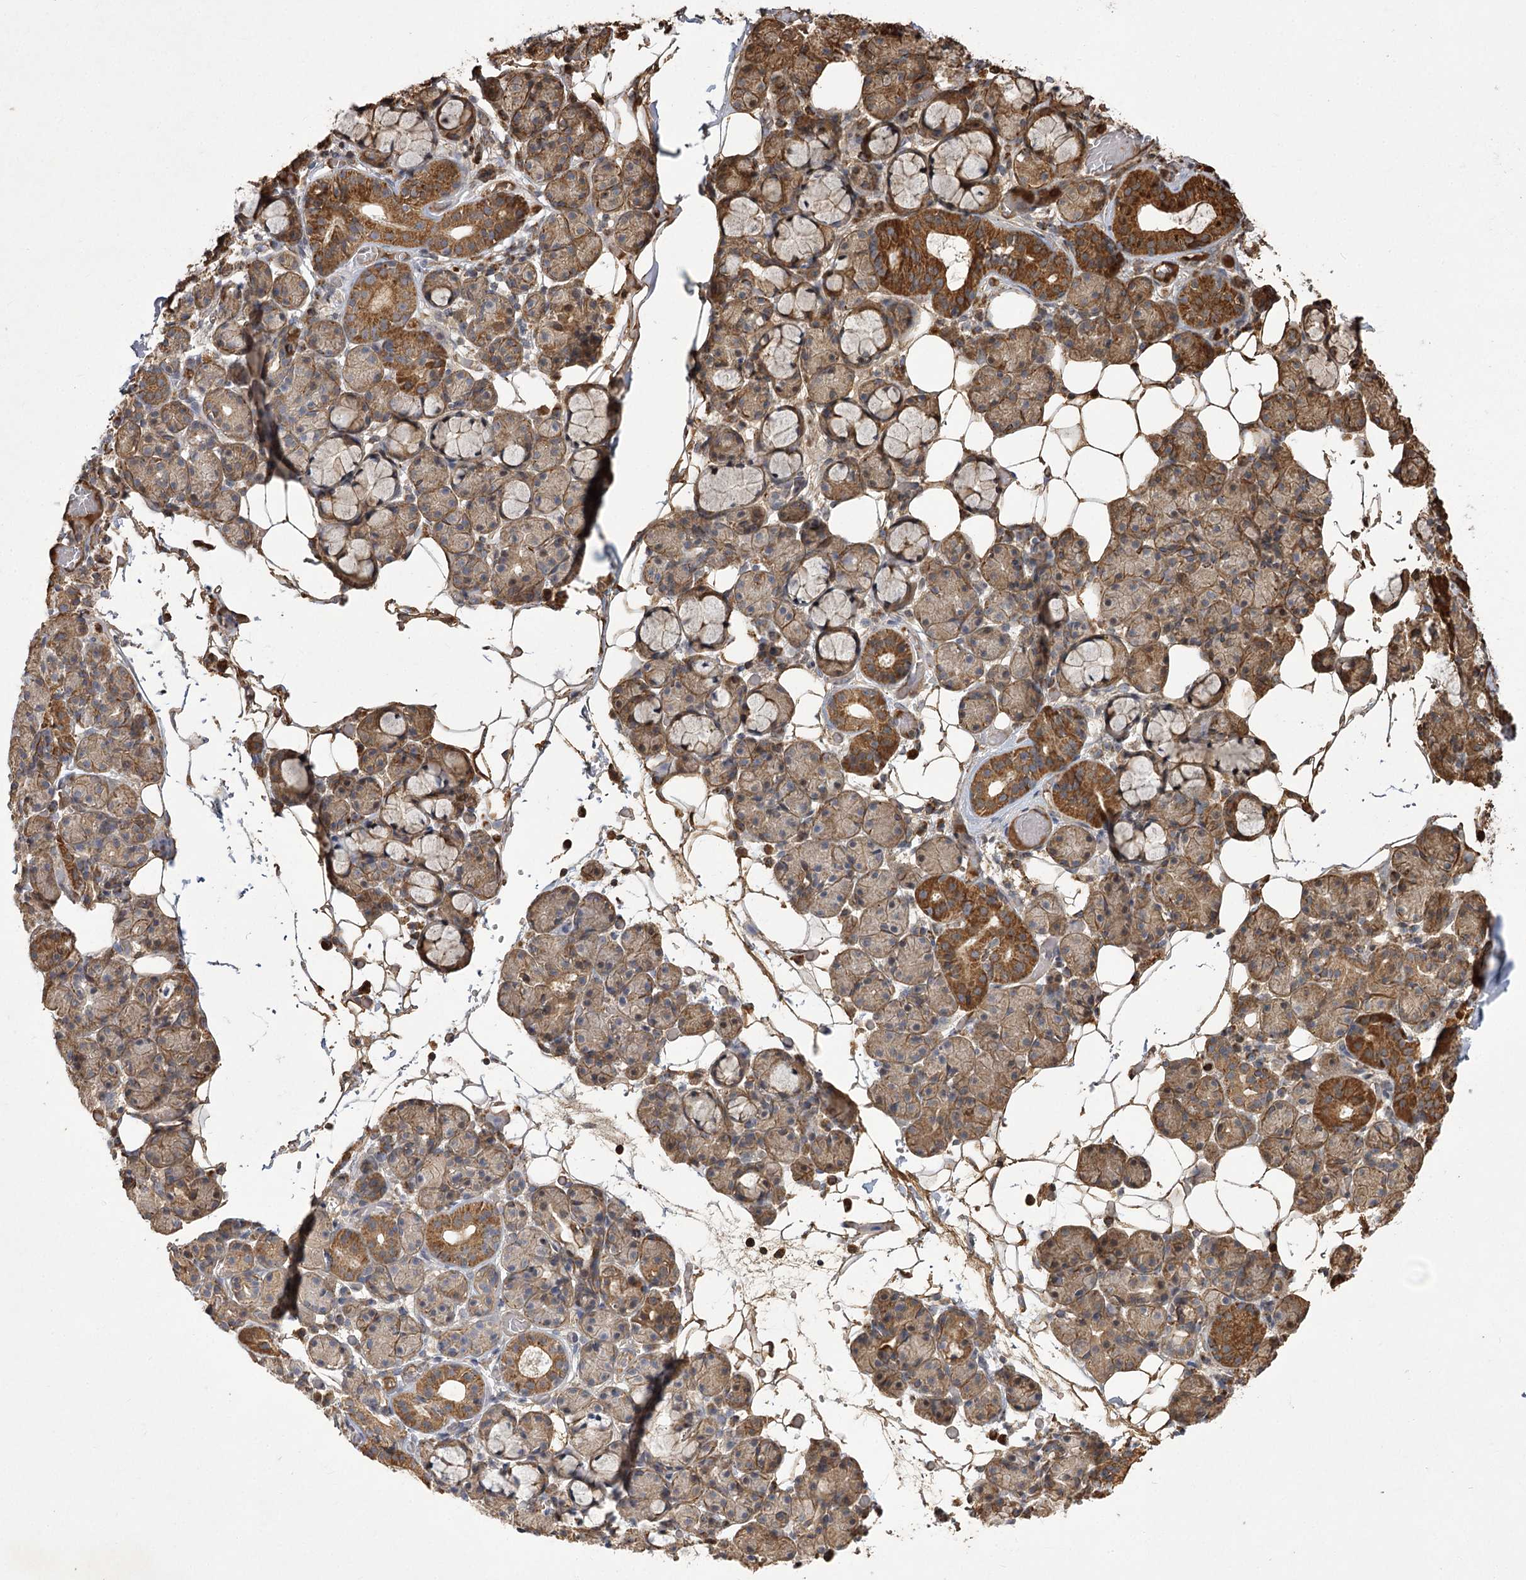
{"staining": {"intensity": "moderate", "quantity": "25%-75%", "location": "cytoplasmic/membranous"}, "tissue": "salivary gland", "cell_type": "Glandular cells", "image_type": "normal", "snomed": [{"axis": "morphology", "description": "Normal tissue, NOS"}, {"axis": "topography", "description": "Salivary gland"}], "caption": "Immunohistochemical staining of benign human salivary gland demonstrates moderate cytoplasmic/membranous protein expression in approximately 25%-75% of glandular cells. (IHC, brightfield microscopy, high magnification).", "gene": "RNF24", "patient": {"sex": "male", "age": 63}}